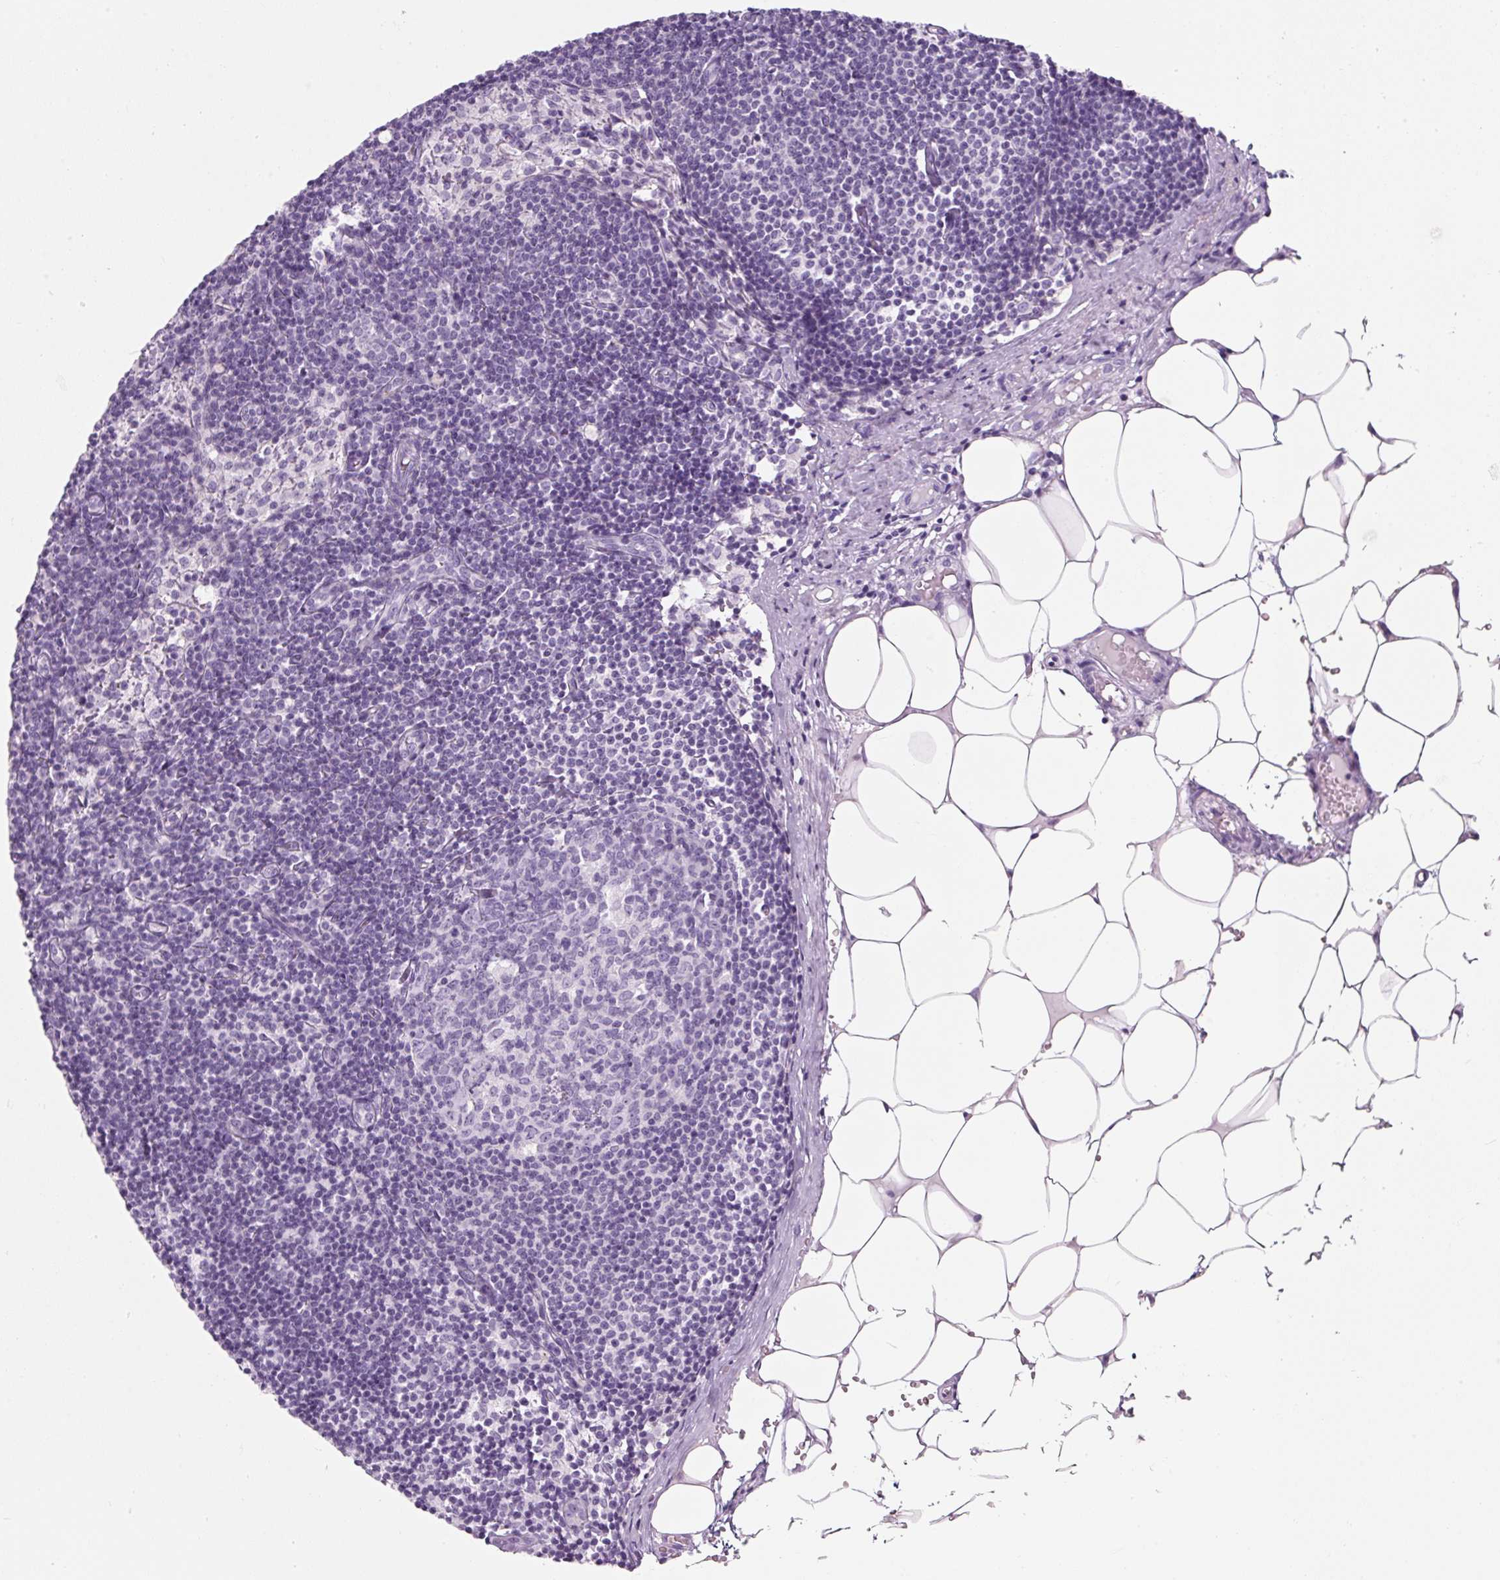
{"staining": {"intensity": "negative", "quantity": "none", "location": "none"}, "tissue": "lymph node", "cell_type": "Germinal center cells", "image_type": "normal", "snomed": [{"axis": "morphology", "description": "Normal tissue, NOS"}, {"axis": "topography", "description": "Lymph node"}], "caption": "This histopathology image is of benign lymph node stained with immunohistochemistry to label a protein in brown with the nuclei are counter-stained blue. There is no expression in germinal center cells.", "gene": "ENSG00000288796", "patient": {"sex": "male", "age": 49}}